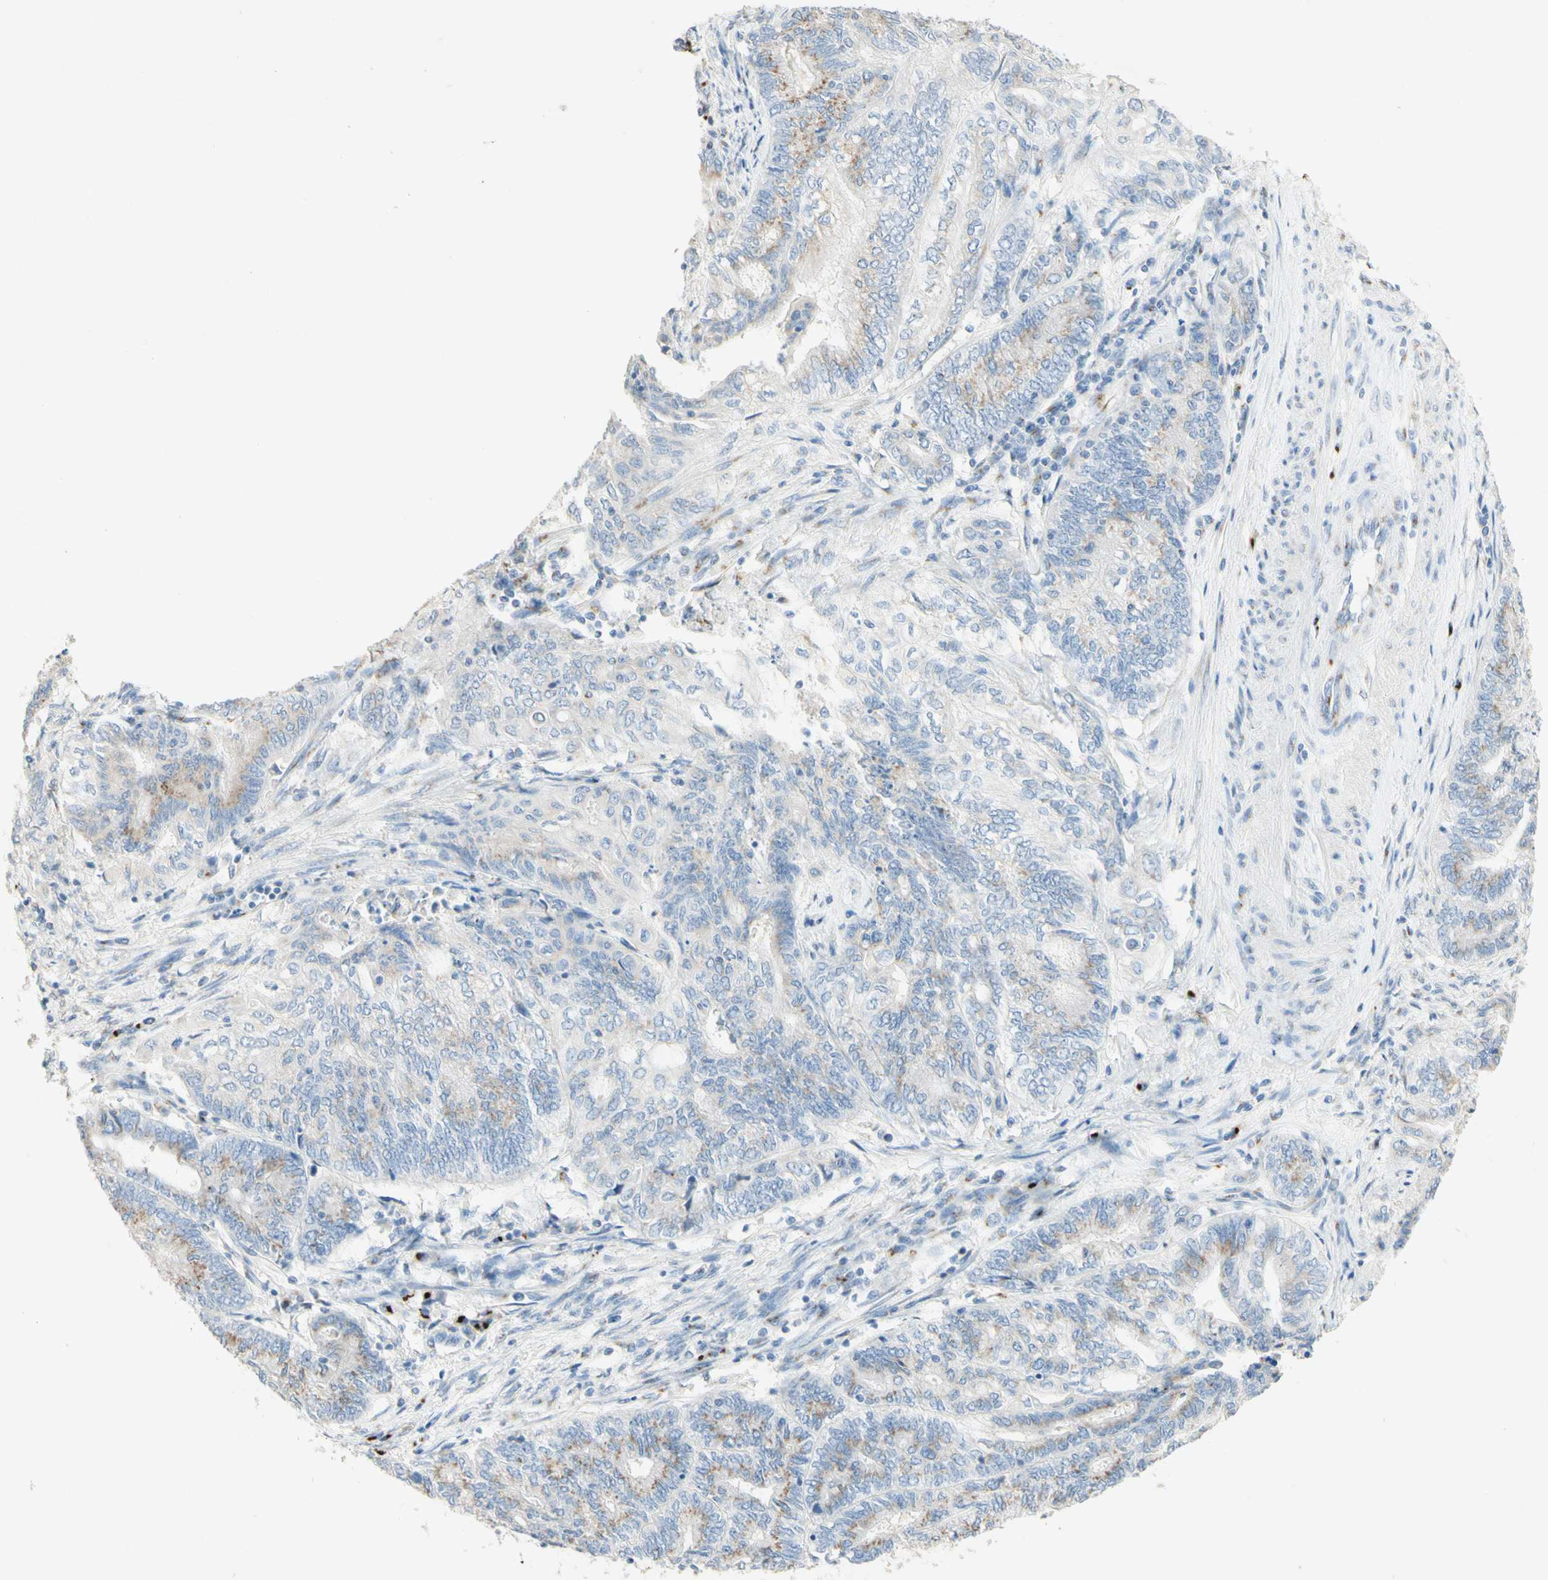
{"staining": {"intensity": "moderate", "quantity": ">75%", "location": "cytoplasmic/membranous"}, "tissue": "endometrial cancer", "cell_type": "Tumor cells", "image_type": "cancer", "snomed": [{"axis": "morphology", "description": "Adenocarcinoma, NOS"}, {"axis": "topography", "description": "Uterus"}, {"axis": "topography", "description": "Endometrium"}], "caption": "A high-resolution photomicrograph shows IHC staining of adenocarcinoma (endometrial), which reveals moderate cytoplasmic/membranous staining in approximately >75% of tumor cells.", "gene": "MANEA", "patient": {"sex": "female", "age": 70}}